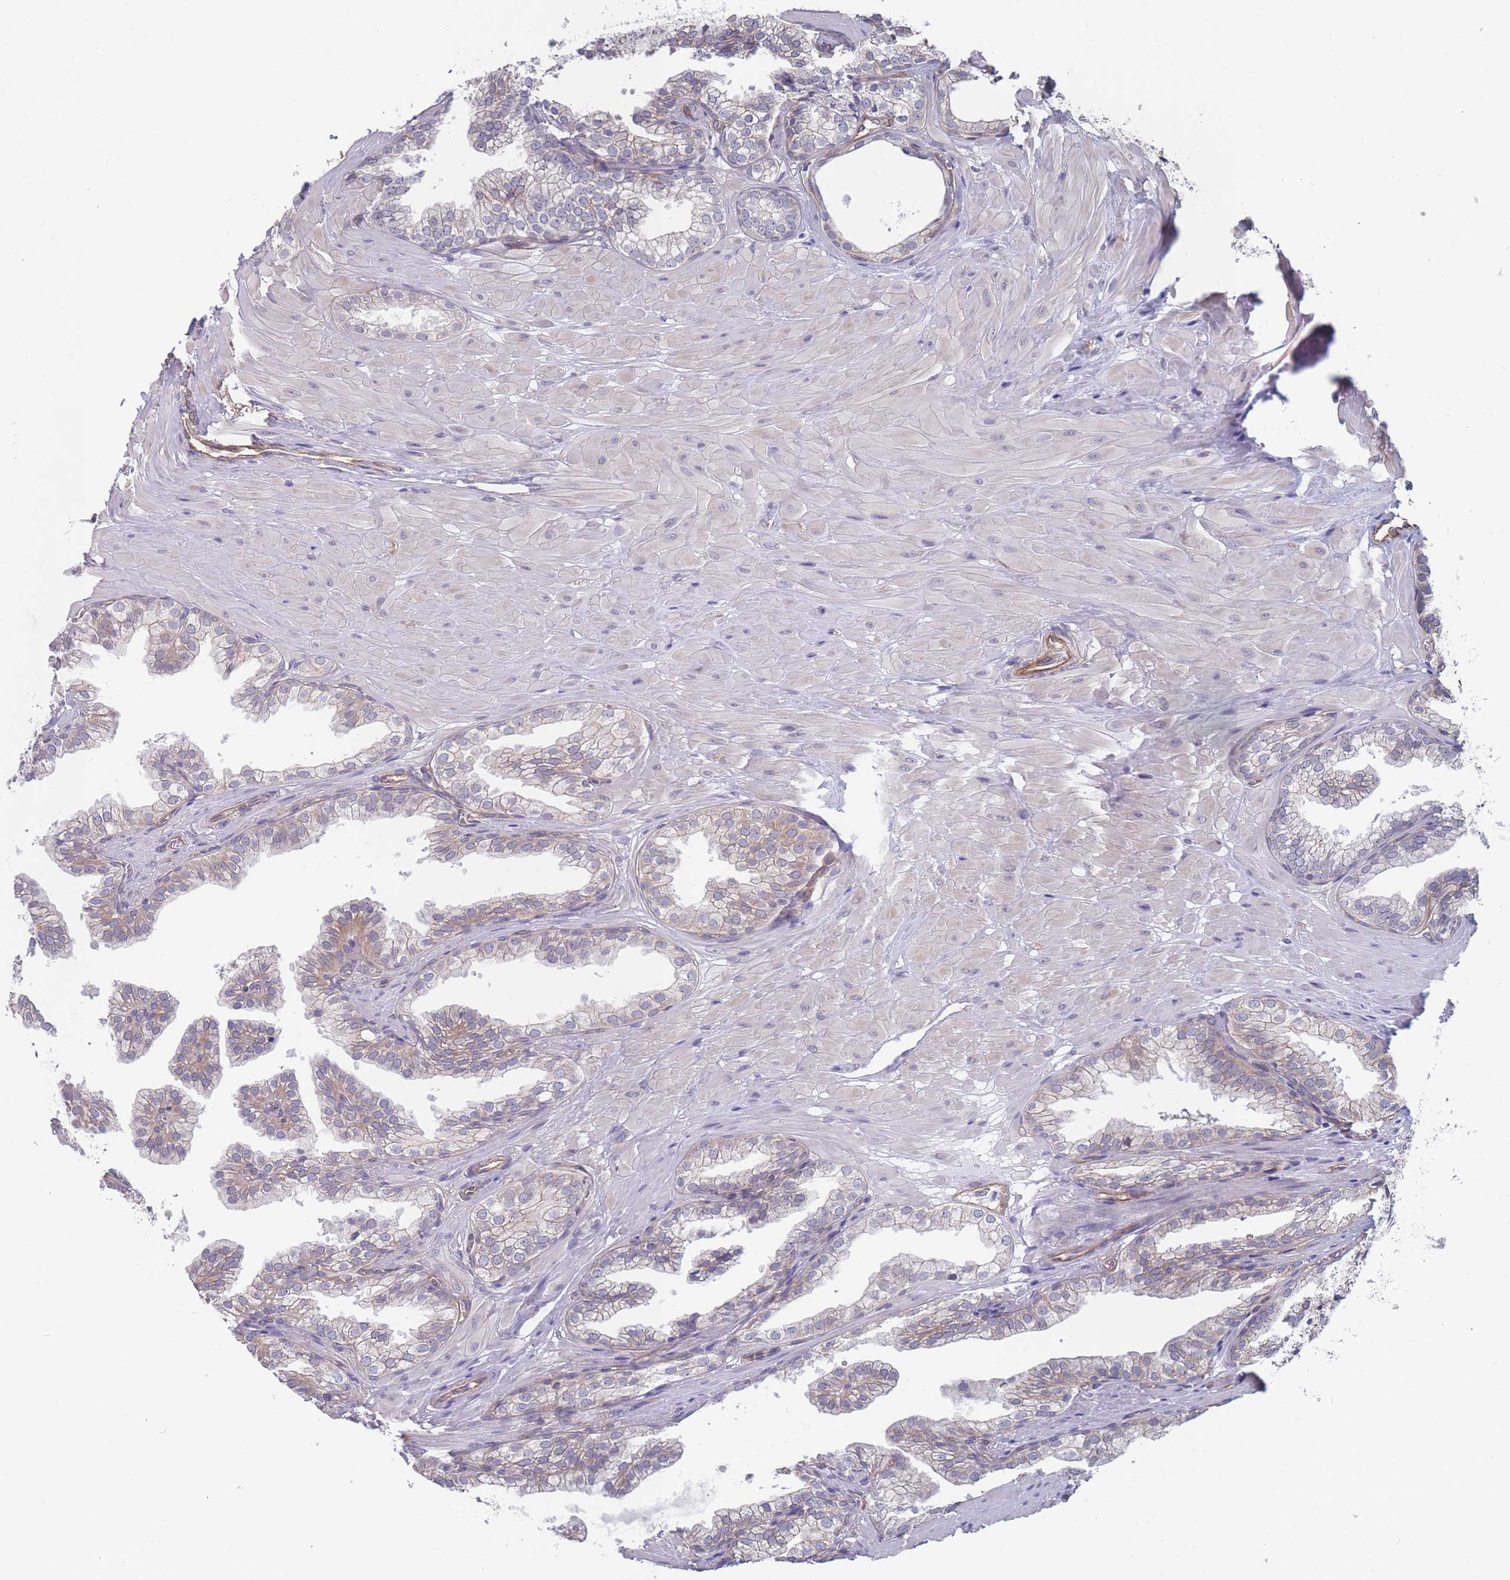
{"staining": {"intensity": "weak", "quantity": "25%-75%", "location": "cytoplasmic/membranous"}, "tissue": "prostate", "cell_type": "Glandular cells", "image_type": "normal", "snomed": [{"axis": "morphology", "description": "Normal tissue, NOS"}, {"axis": "topography", "description": "Prostate"}, {"axis": "topography", "description": "Peripheral nerve tissue"}], "caption": "A high-resolution photomicrograph shows IHC staining of normal prostate, which exhibits weak cytoplasmic/membranous staining in about 25%-75% of glandular cells.", "gene": "SLC1A6", "patient": {"sex": "male", "age": 55}}